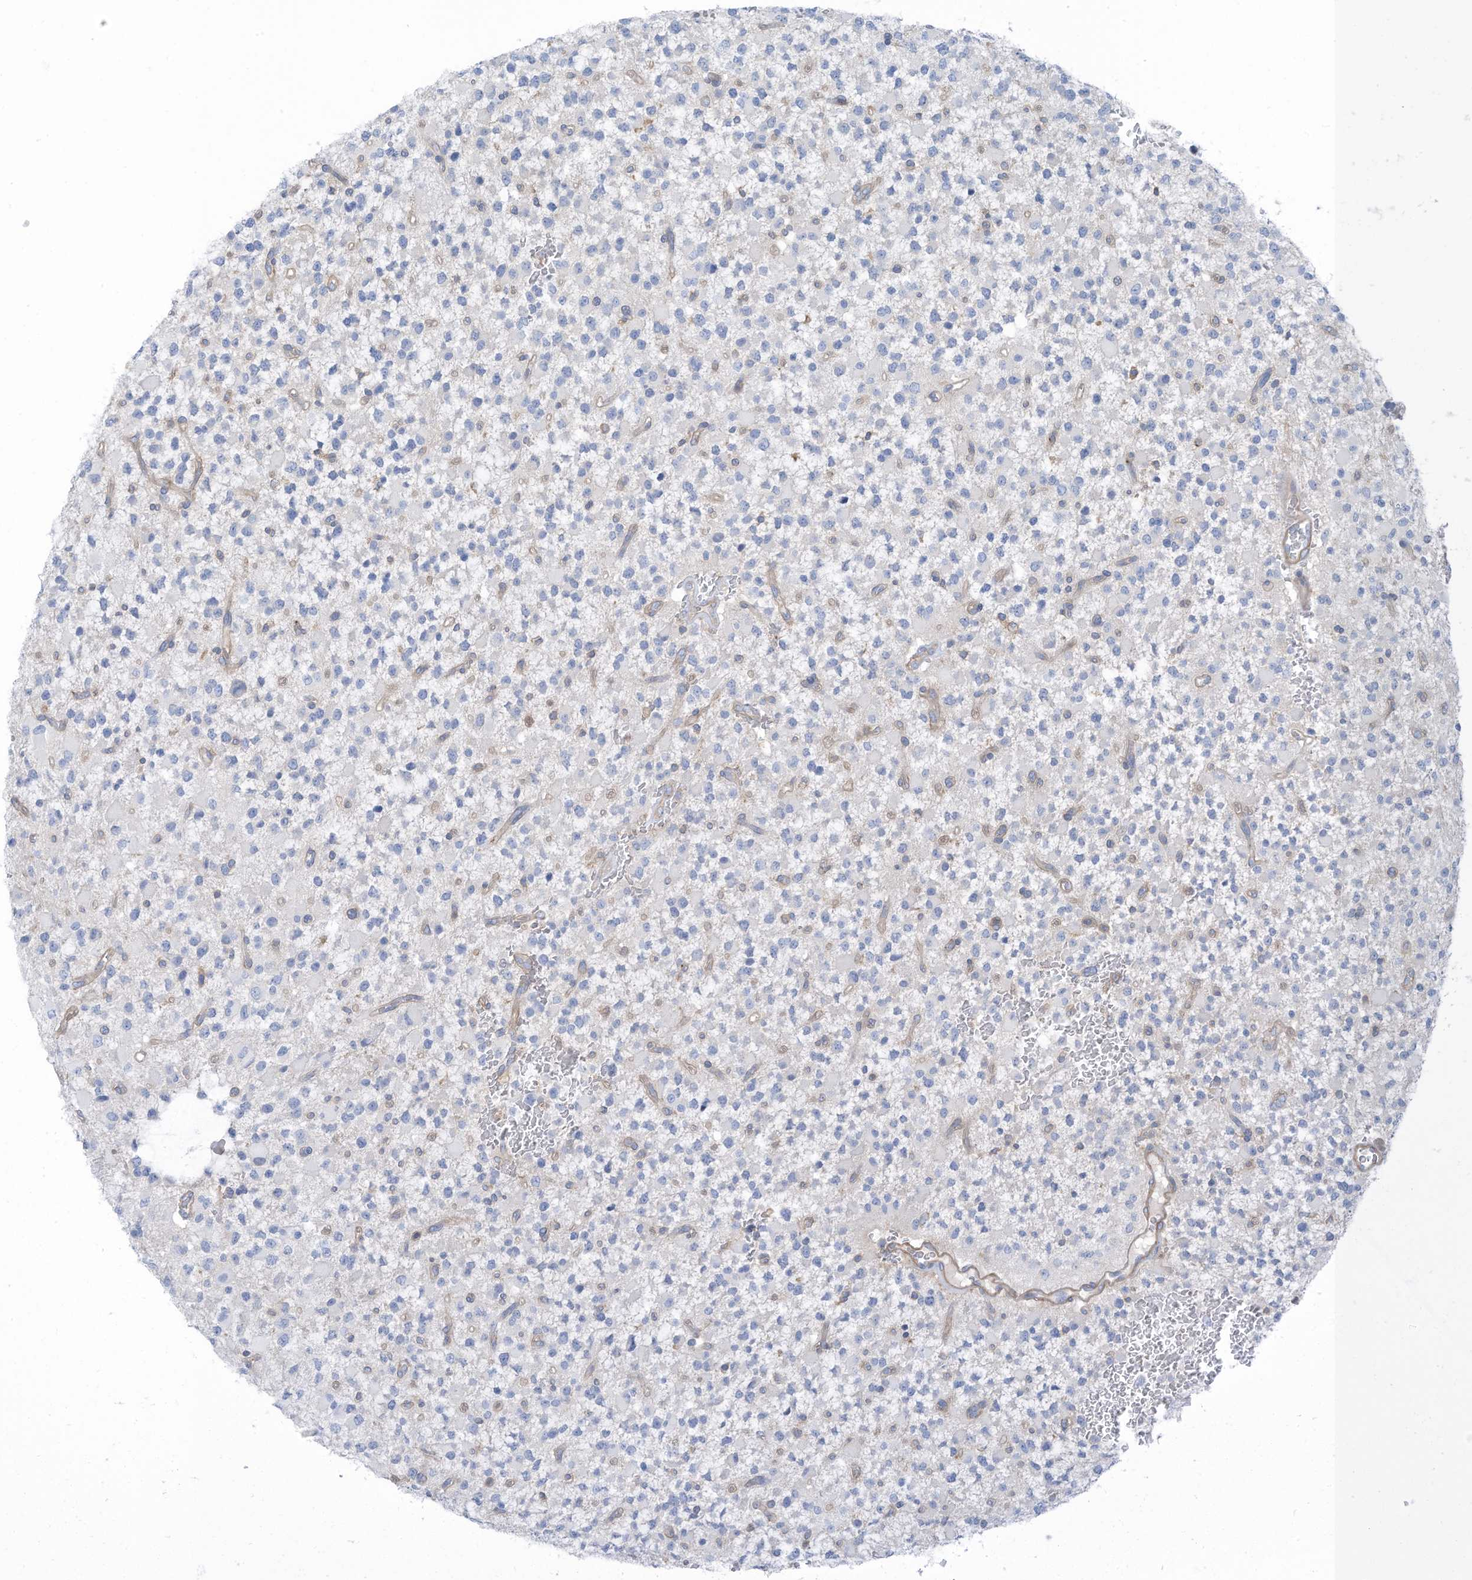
{"staining": {"intensity": "negative", "quantity": "none", "location": "none"}, "tissue": "glioma", "cell_type": "Tumor cells", "image_type": "cancer", "snomed": [{"axis": "morphology", "description": "Glioma, malignant, High grade"}, {"axis": "topography", "description": "Brain"}], "caption": "DAB immunohistochemical staining of human malignant glioma (high-grade) shows no significant positivity in tumor cells.", "gene": "ZNF846", "patient": {"sex": "male", "age": 34}}